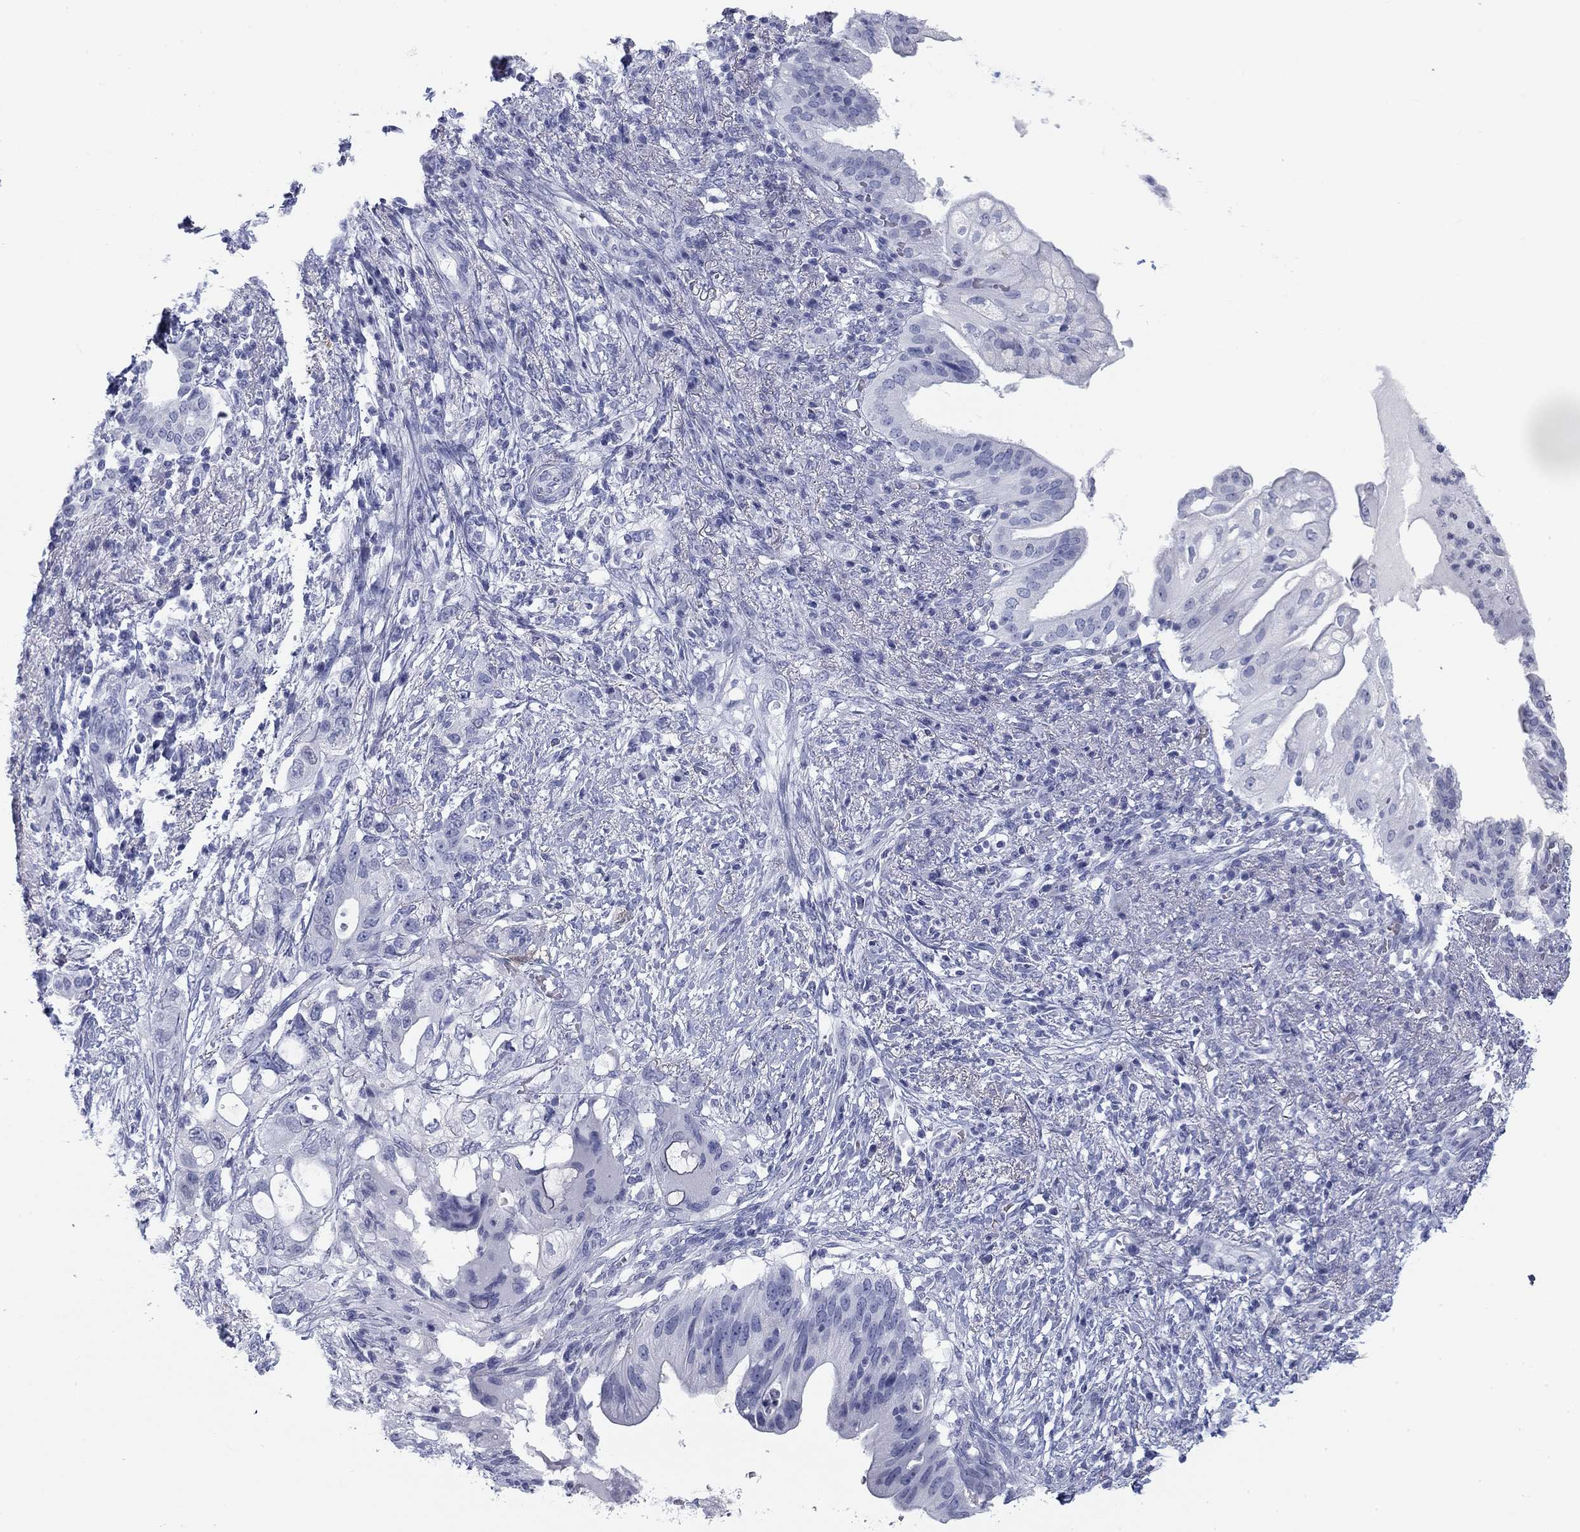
{"staining": {"intensity": "negative", "quantity": "none", "location": "none"}, "tissue": "pancreatic cancer", "cell_type": "Tumor cells", "image_type": "cancer", "snomed": [{"axis": "morphology", "description": "Adenocarcinoma, NOS"}, {"axis": "topography", "description": "Pancreas"}], "caption": "This histopathology image is of adenocarcinoma (pancreatic) stained with IHC to label a protein in brown with the nuclei are counter-stained blue. There is no expression in tumor cells.", "gene": "CALB1", "patient": {"sex": "female", "age": 72}}